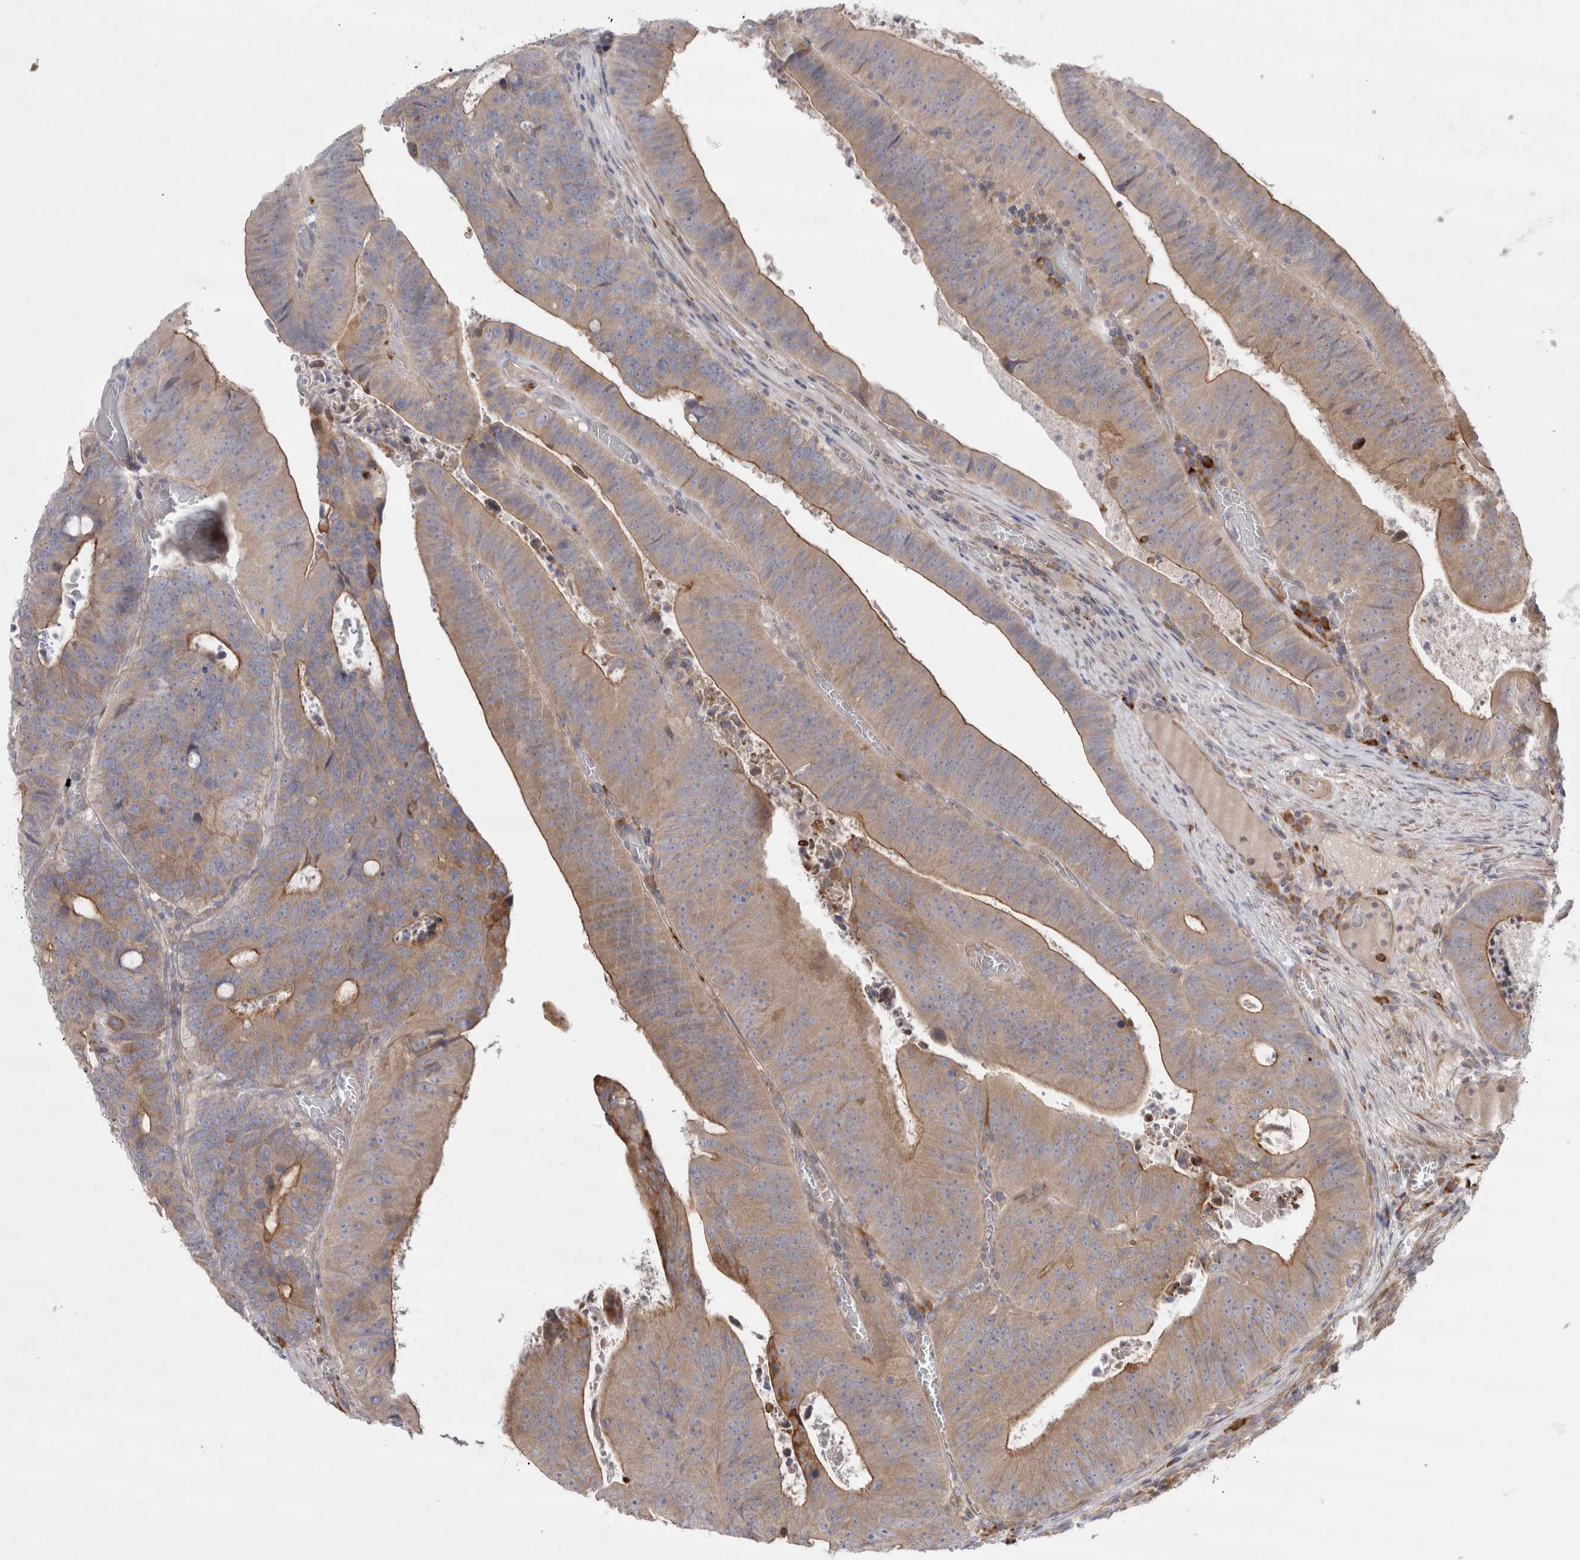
{"staining": {"intensity": "moderate", "quantity": ">75%", "location": "cytoplasmic/membranous"}, "tissue": "colorectal cancer", "cell_type": "Tumor cells", "image_type": "cancer", "snomed": [{"axis": "morphology", "description": "Adenocarcinoma, NOS"}, {"axis": "topography", "description": "Colon"}], "caption": "A histopathology image showing moderate cytoplasmic/membranous staining in approximately >75% of tumor cells in colorectal cancer, as visualized by brown immunohistochemical staining.", "gene": "PDCD10", "patient": {"sex": "male", "age": 87}}